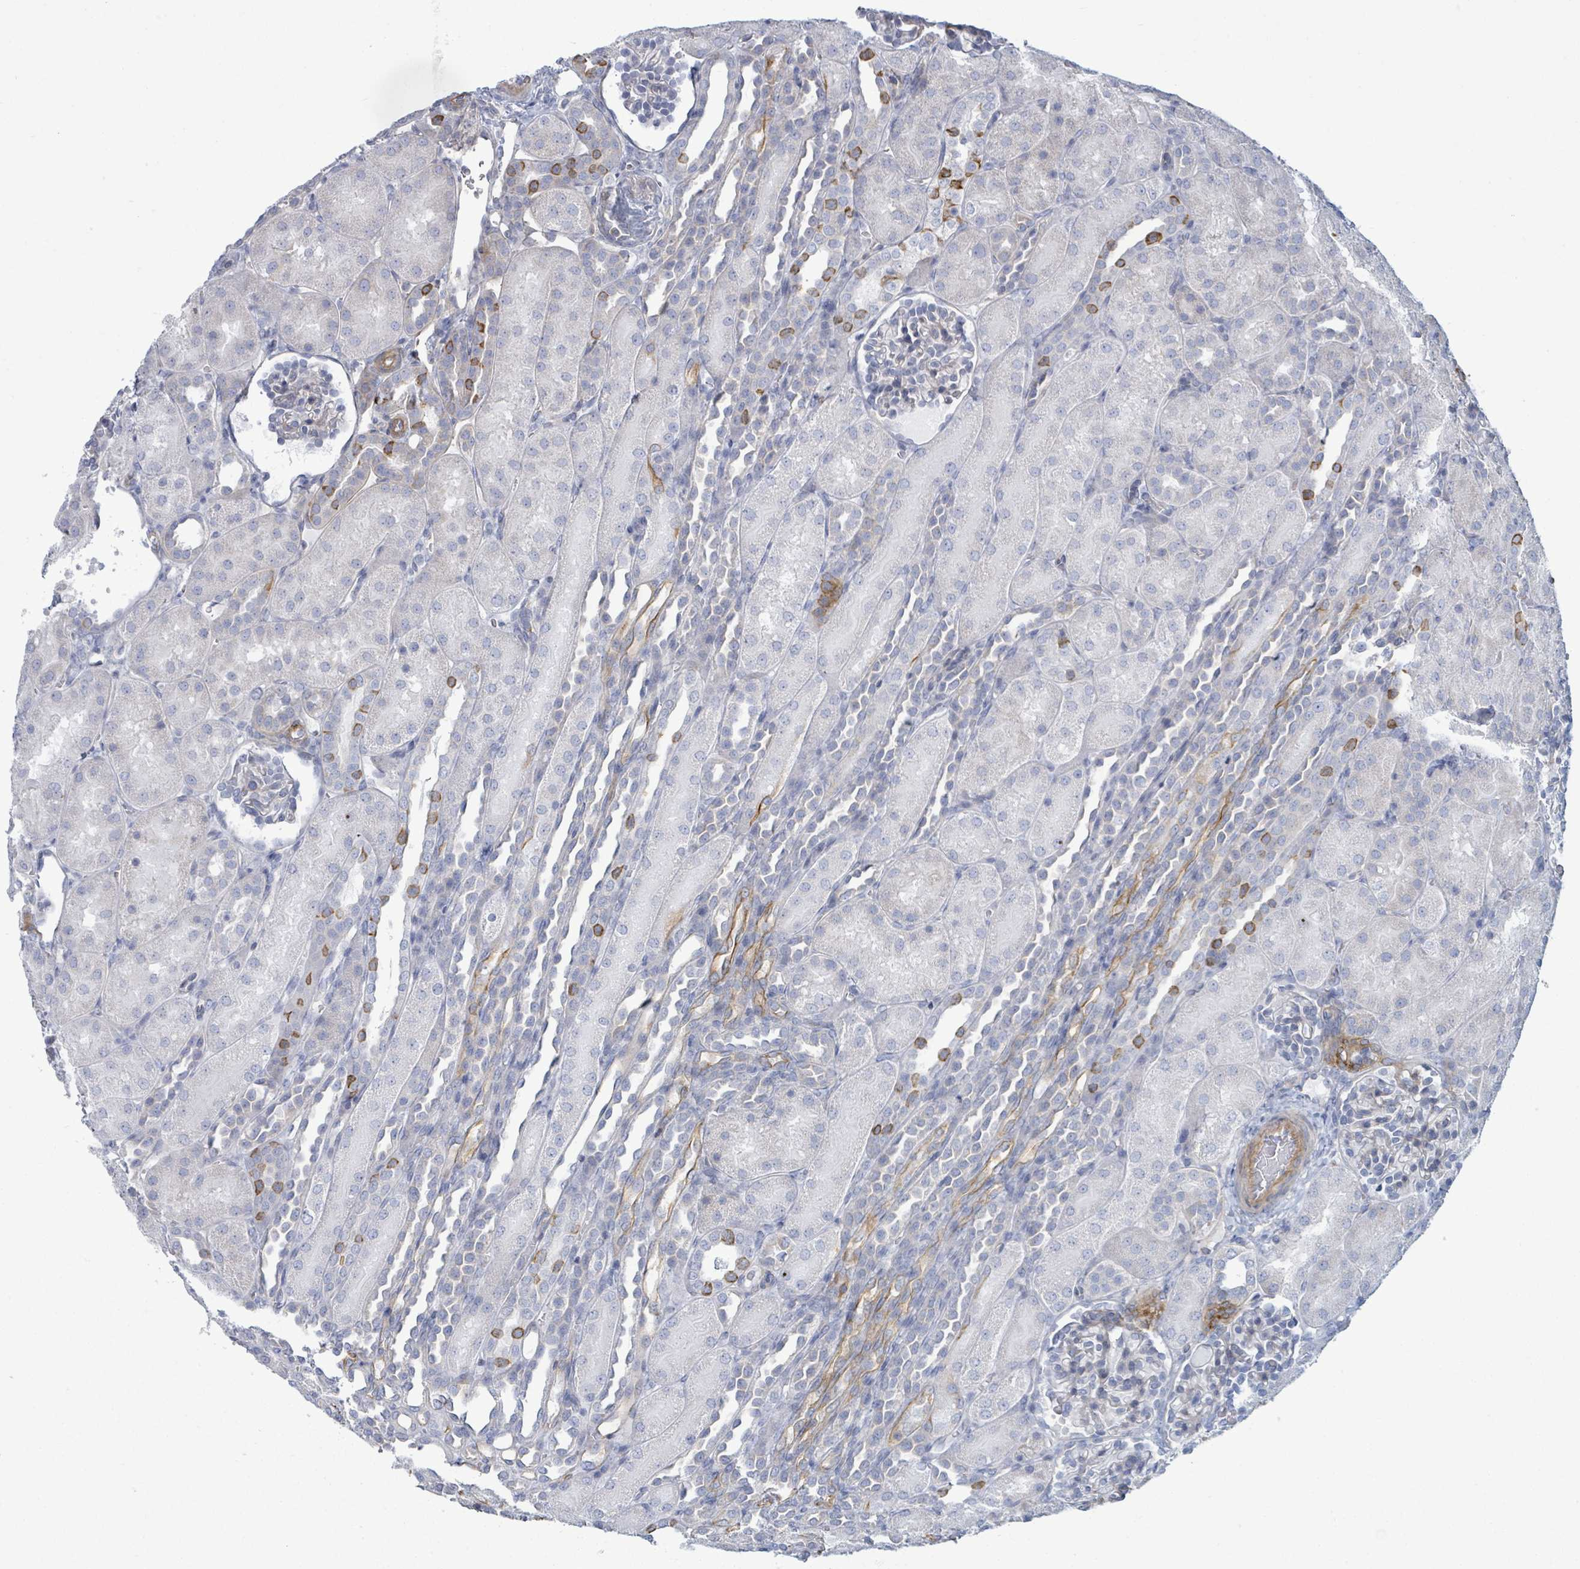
{"staining": {"intensity": "weak", "quantity": "<25%", "location": "cytoplasmic/membranous"}, "tissue": "kidney", "cell_type": "Cells in glomeruli", "image_type": "normal", "snomed": [{"axis": "morphology", "description": "Normal tissue, NOS"}, {"axis": "topography", "description": "Kidney"}], "caption": "High power microscopy photomicrograph of an IHC image of benign kidney, revealing no significant staining in cells in glomeruli.", "gene": "COL13A1", "patient": {"sex": "male", "age": 1}}